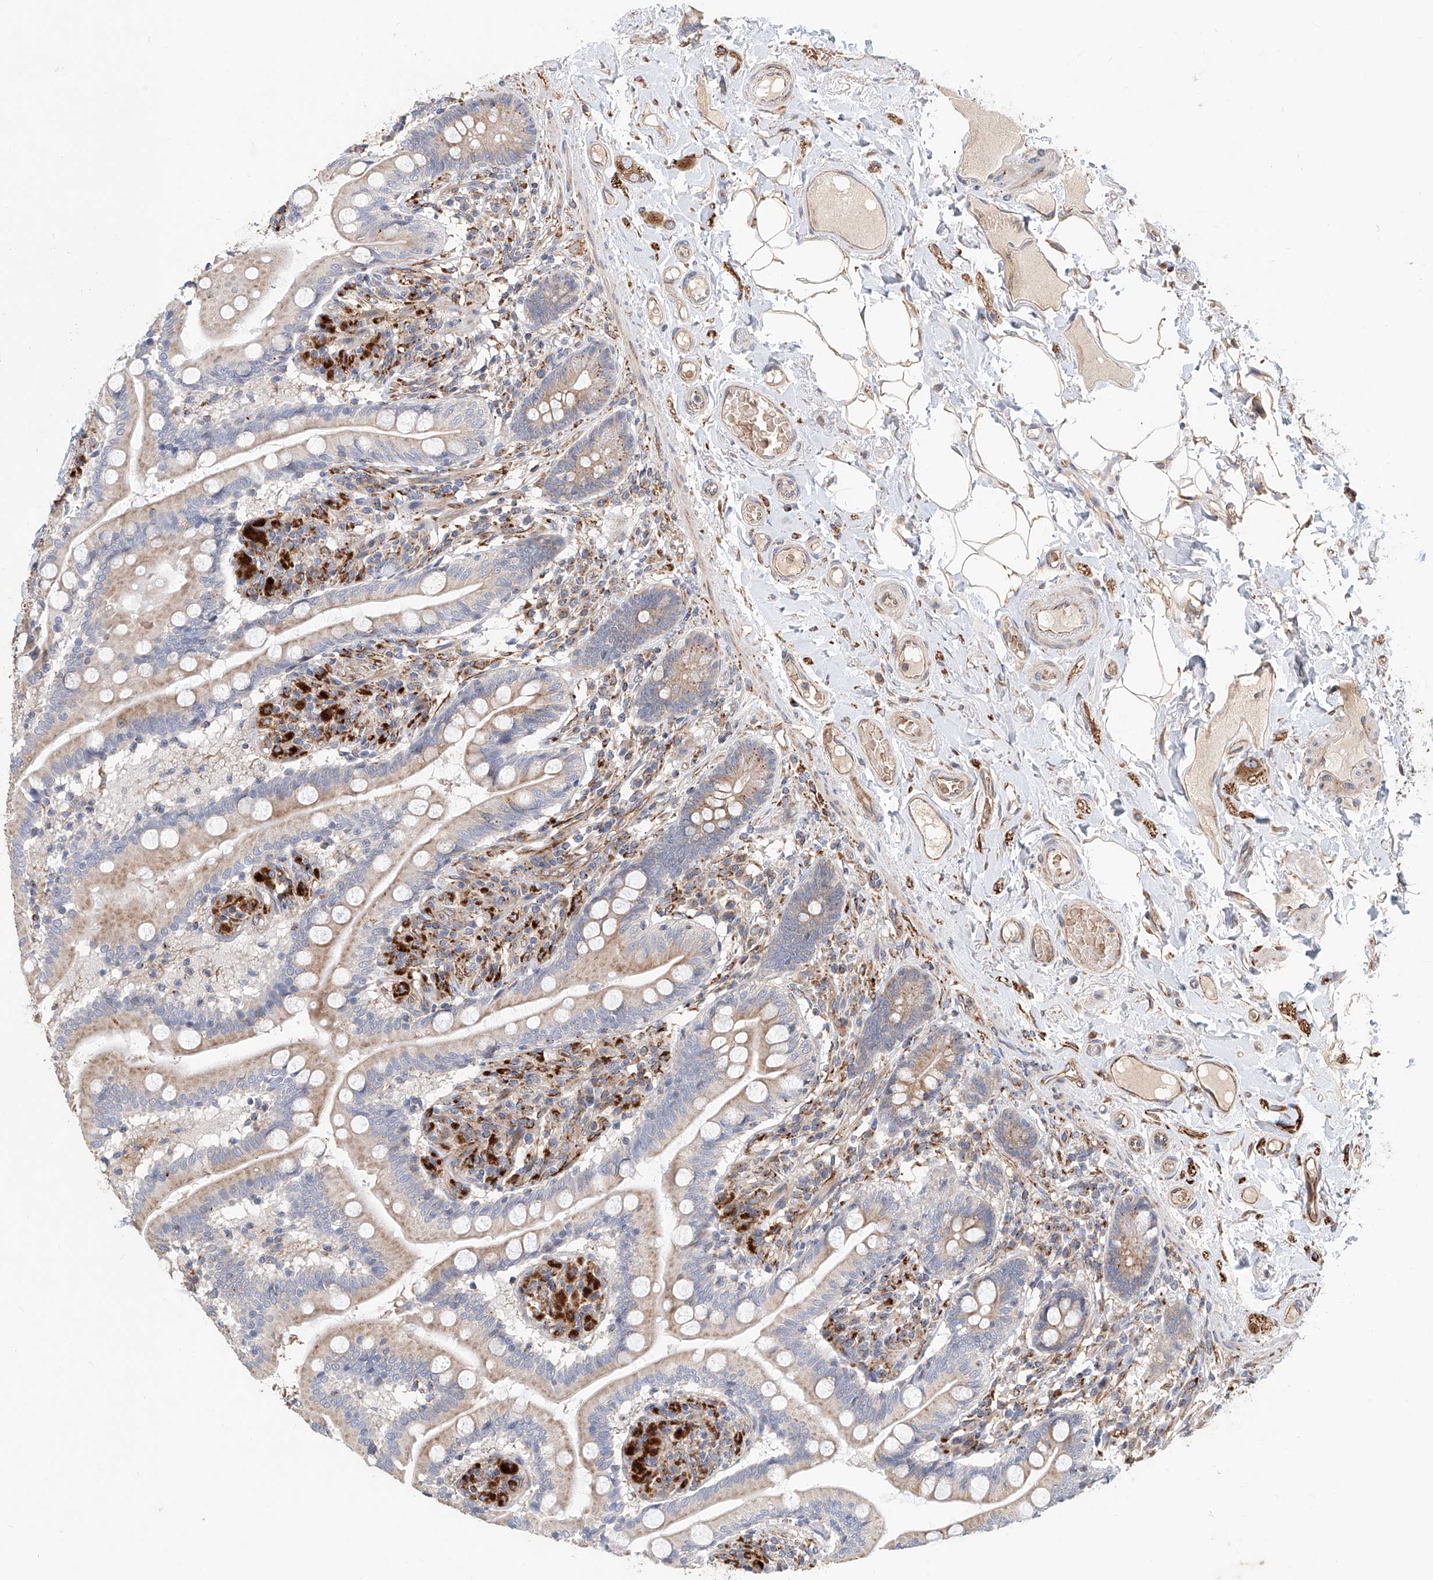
{"staining": {"intensity": "weak", "quantity": "25%-75%", "location": "cytoplasmic/membranous"}, "tissue": "small intestine", "cell_type": "Glandular cells", "image_type": "normal", "snomed": [{"axis": "morphology", "description": "Normal tissue, NOS"}, {"axis": "topography", "description": "Small intestine"}], "caption": "A histopathology image of small intestine stained for a protein demonstrates weak cytoplasmic/membranous brown staining in glandular cells. Using DAB (3,3'-diaminobenzidine) (brown) and hematoxylin (blue) stains, captured at high magnification using brightfield microscopy.", "gene": "HGSNAT", "patient": {"sex": "female", "age": 64}}